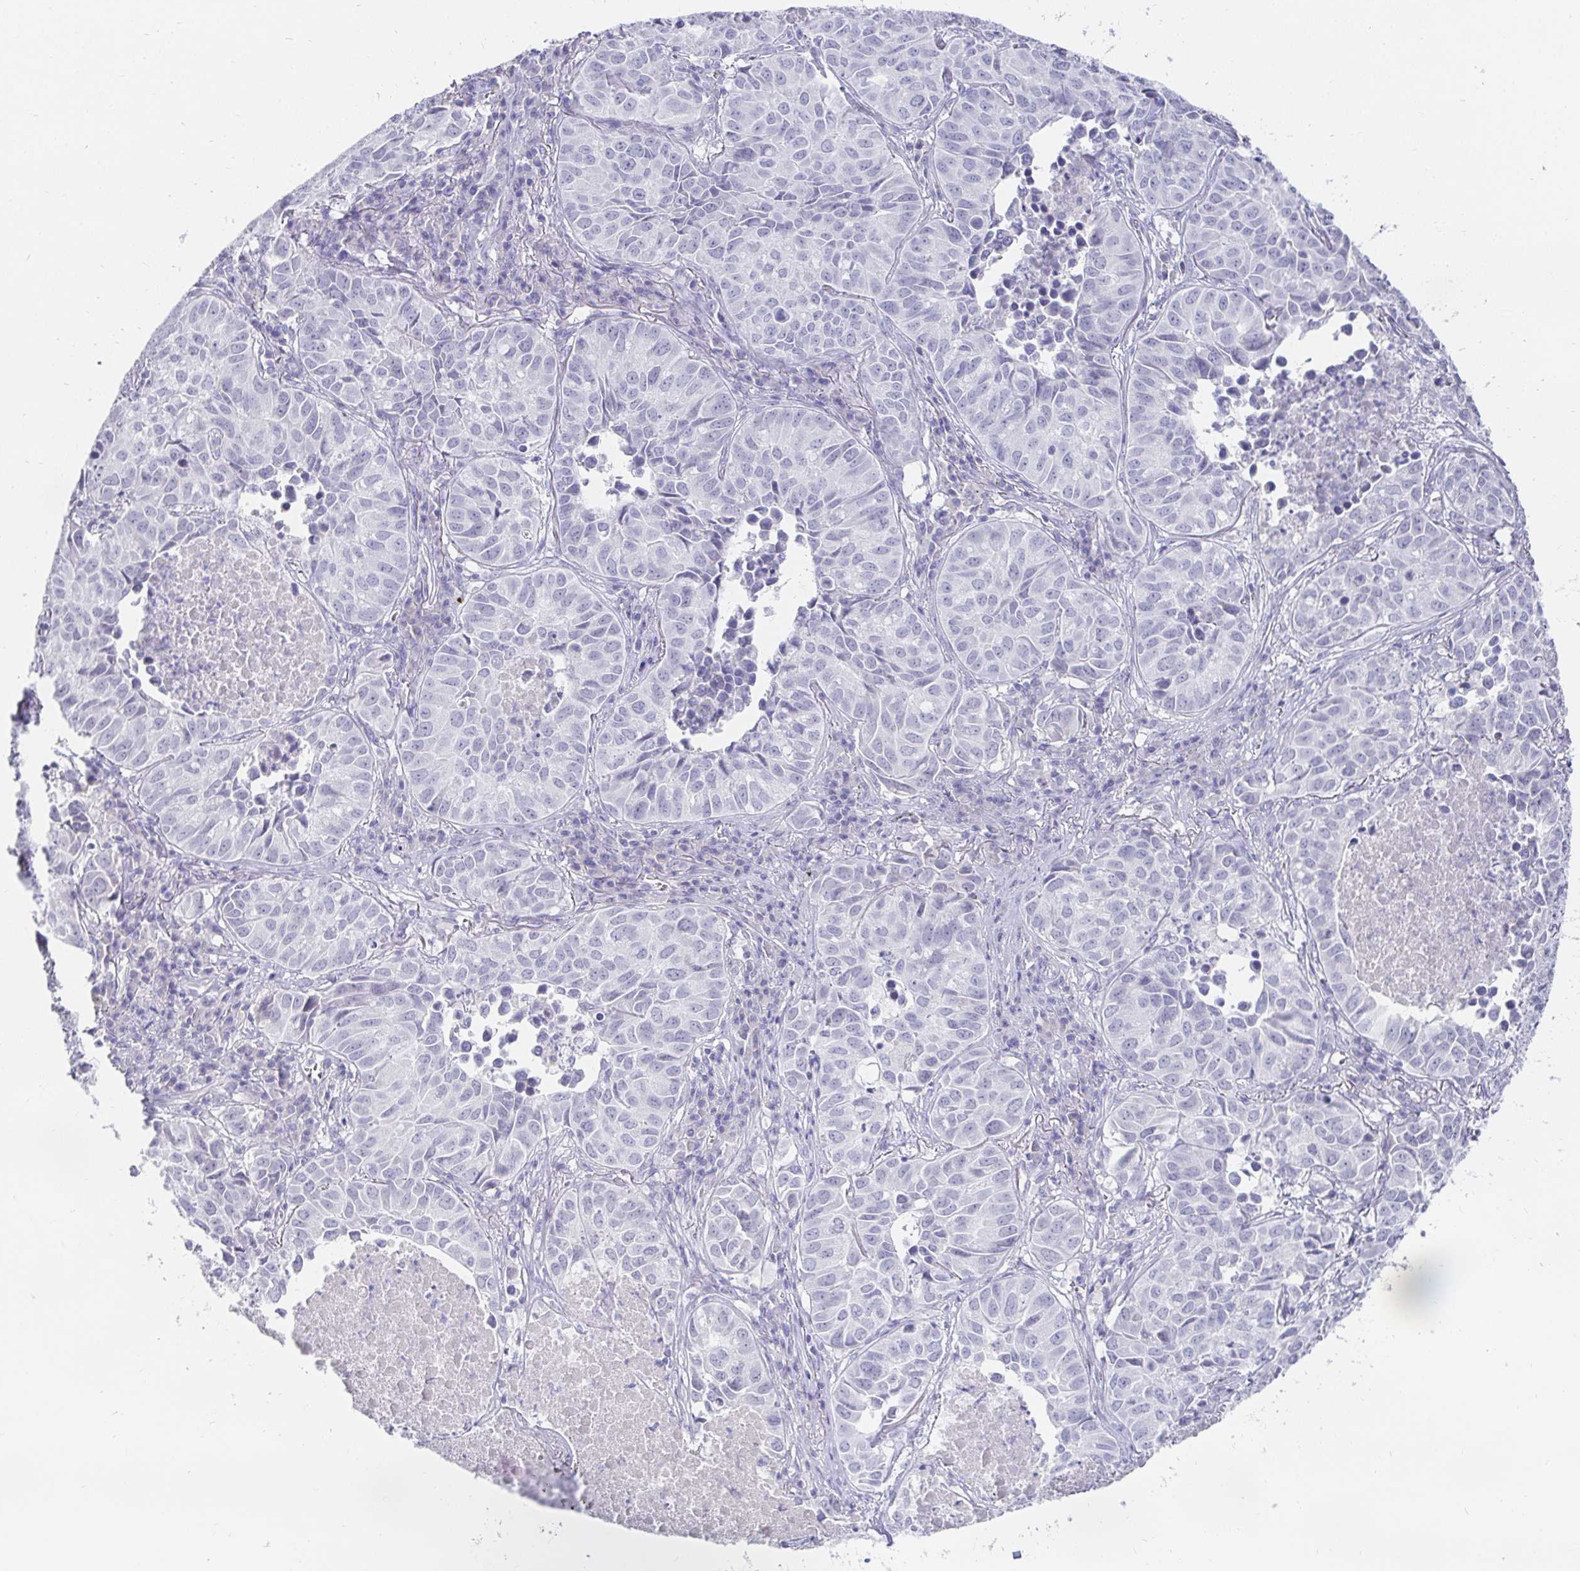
{"staining": {"intensity": "negative", "quantity": "none", "location": "none"}, "tissue": "lung cancer", "cell_type": "Tumor cells", "image_type": "cancer", "snomed": [{"axis": "morphology", "description": "Adenocarcinoma, NOS"}, {"axis": "topography", "description": "Lung"}], "caption": "DAB immunohistochemical staining of human lung cancer reveals no significant staining in tumor cells.", "gene": "FGF21", "patient": {"sex": "female", "age": 50}}